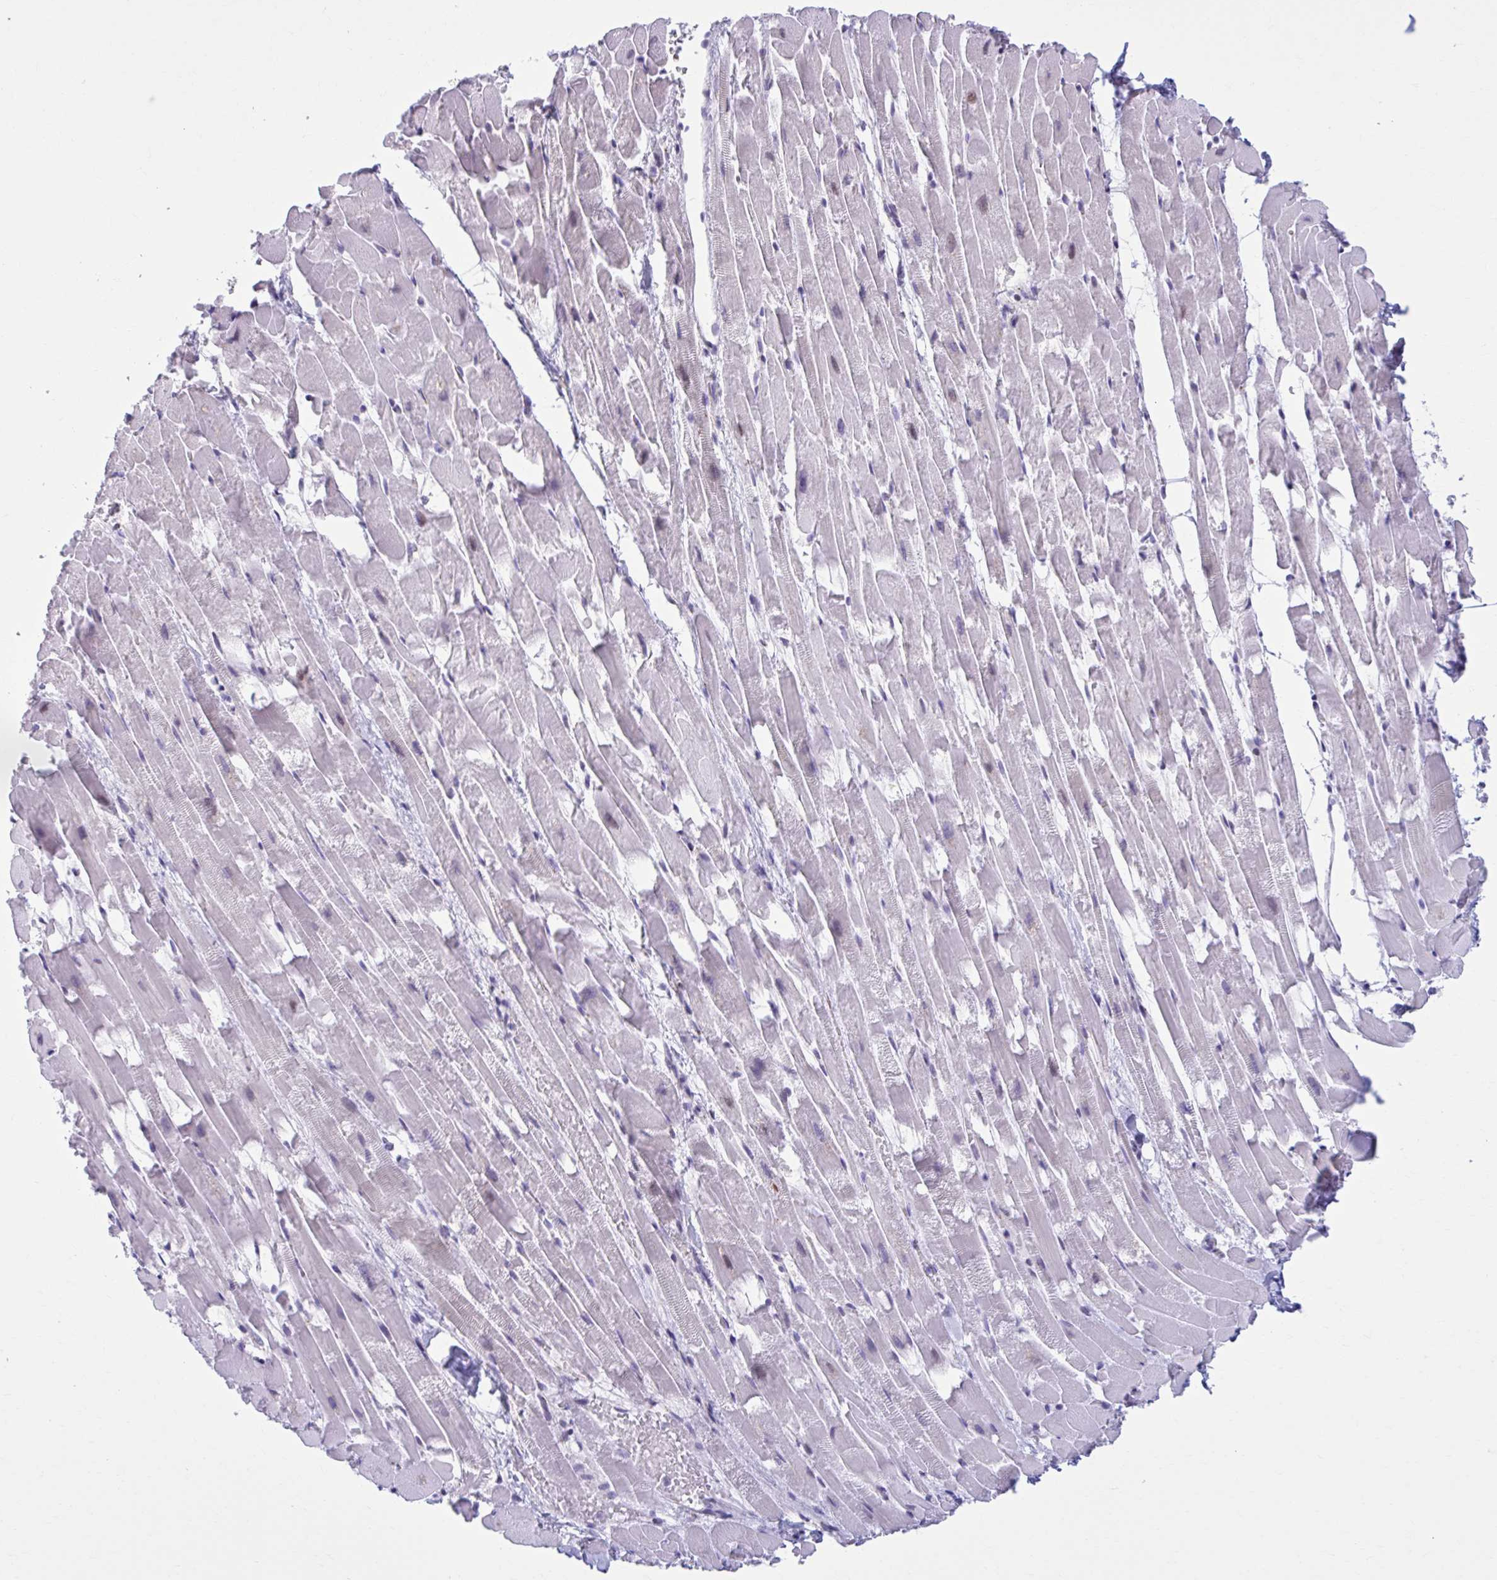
{"staining": {"intensity": "weak", "quantity": "<25%", "location": "nuclear"}, "tissue": "heart muscle", "cell_type": "Cardiomyocytes", "image_type": "normal", "snomed": [{"axis": "morphology", "description": "Normal tissue, NOS"}, {"axis": "topography", "description": "Heart"}], "caption": "An immunohistochemistry (IHC) micrograph of benign heart muscle is shown. There is no staining in cardiomyocytes of heart muscle.", "gene": "ZNF682", "patient": {"sex": "male", "age": 37}}